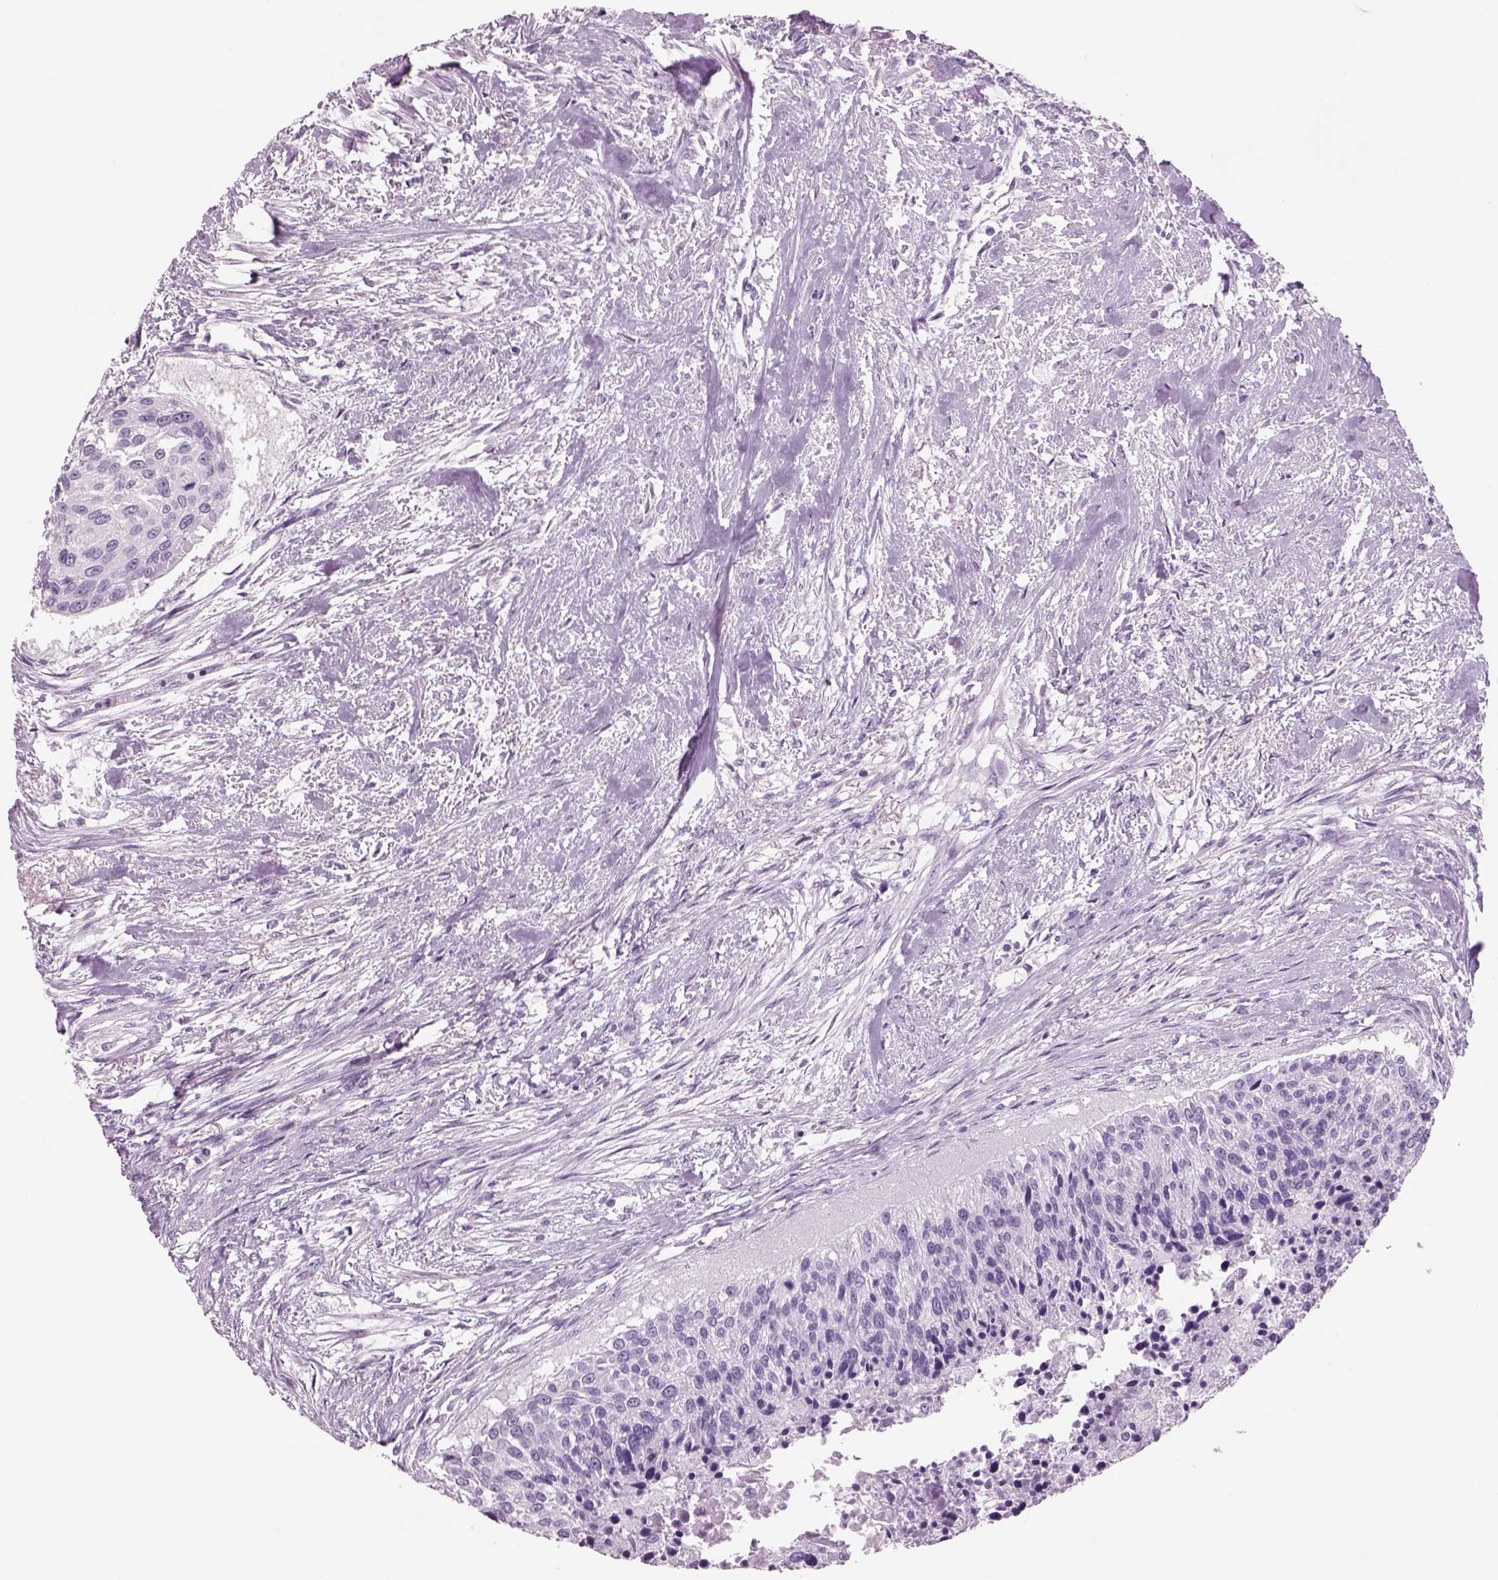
{"staining": {"intensity": "negative", "quantity": "none", "location": "none"}, "tissue": "urothelial cancer", "cell_type": "Tumor cells", "image_type": "cancer", "snomed": [{"axis": "morphology", "description": "Urothelial carcinoma, NOS"}, {"axis": "topography", "description": "Urinary bladder"}], "caption": "This is an IHC micrograph of urothelial cancer. There is no positivity in tumor cells.", "gene": "RHO", "patient": {"sex": "male", "age": 55}}